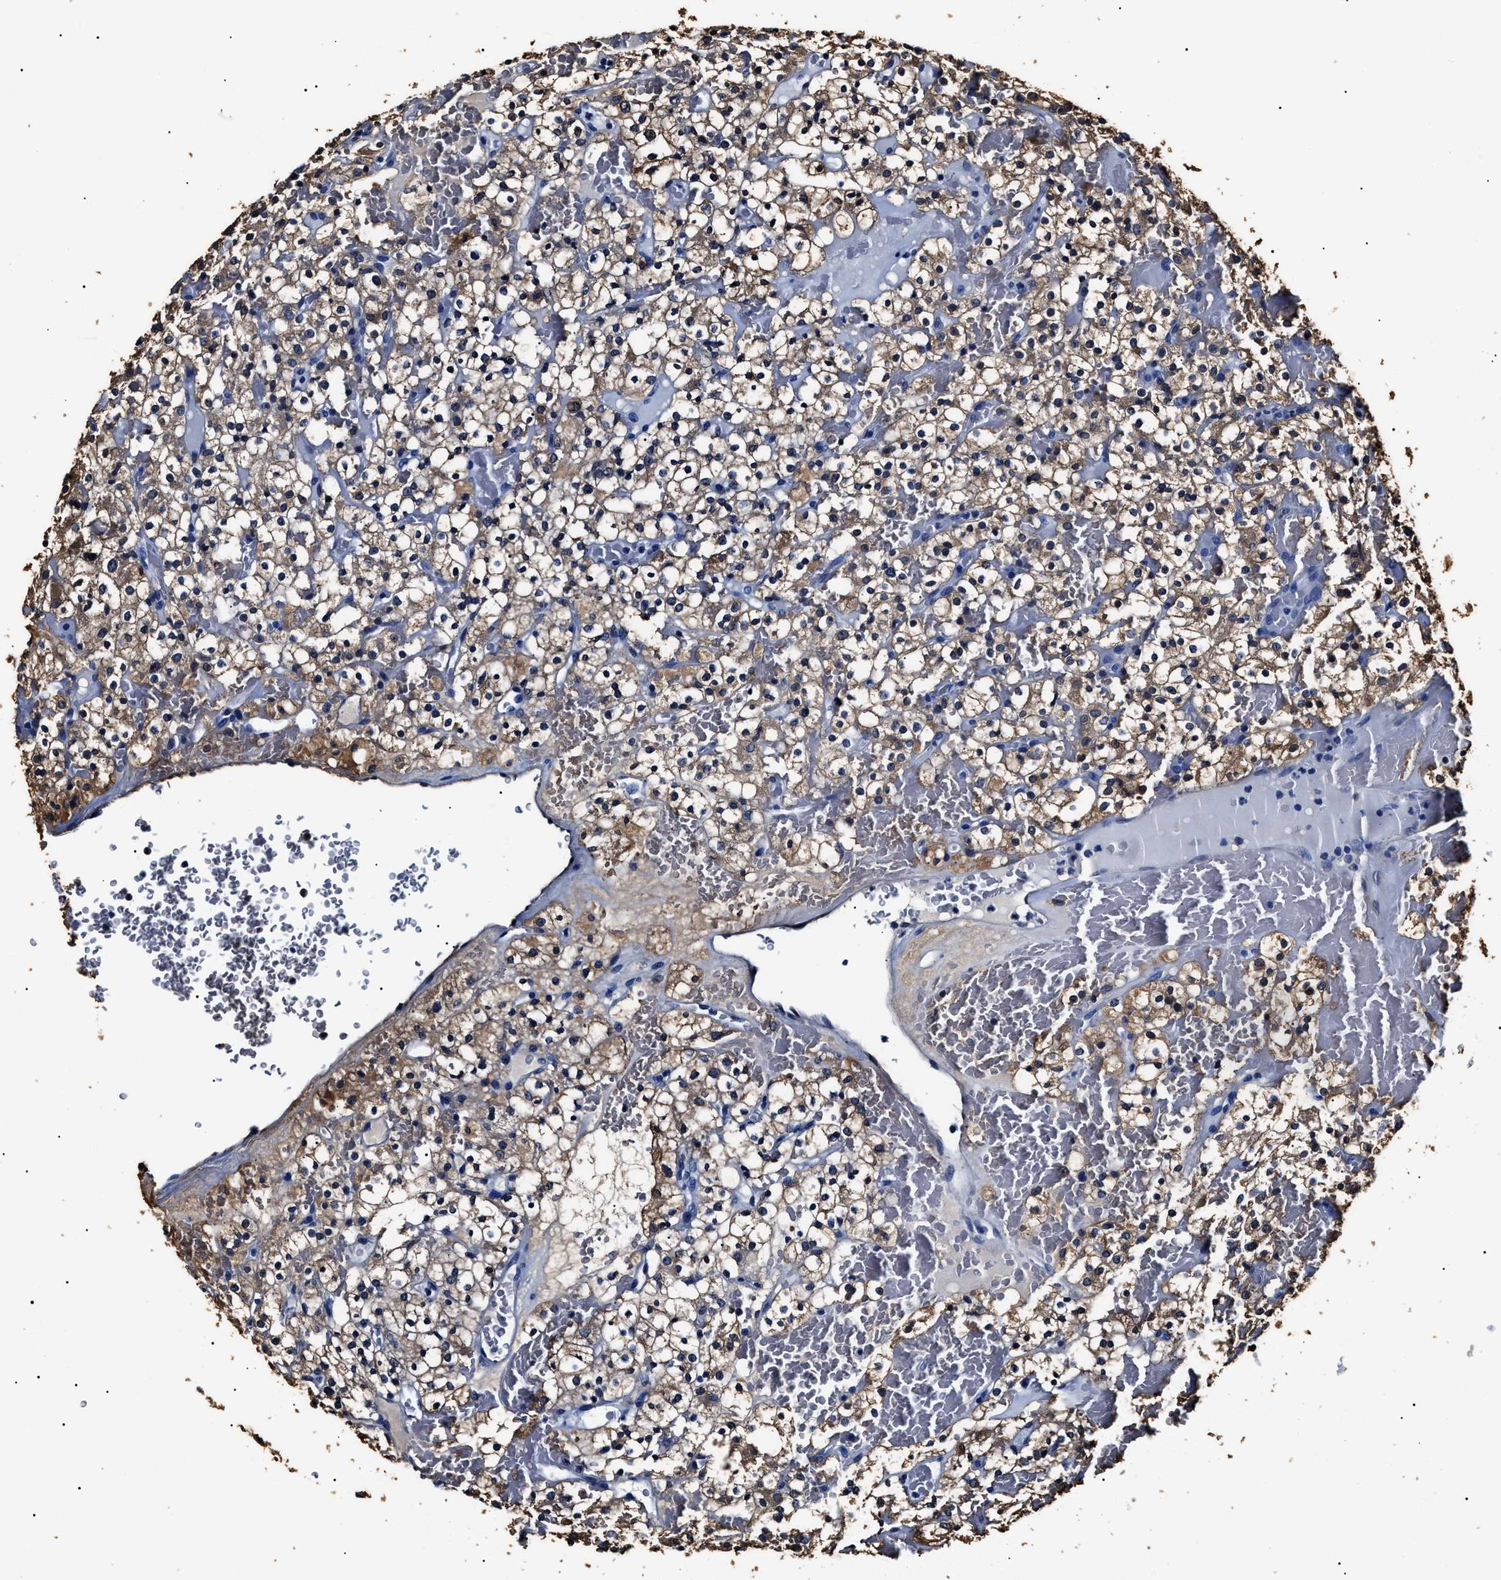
{"staining": {"intensity": "weak", "quantity": "25%-75%", "location": "cytoplasmic/membranous"}, "tissue": "renal cancer", "cell_type": "Tumor cells", "image_type": "cancer", "snomed": [{"axis": "morphology", "description": "Normal tissue, NOS"}, {"axis": "morphology", "description": "Adenocarcinoma, NOS"}, {"axis": "topography", "description": "Kidney"}], "caption": "Weak cytoplasmic/membranous protein expression is appreciated in approximately 25%-75% of tumor cells in renal cancer.", "gene": "ALDH1A1", "patient": {"sex": "female", "age": 72}}